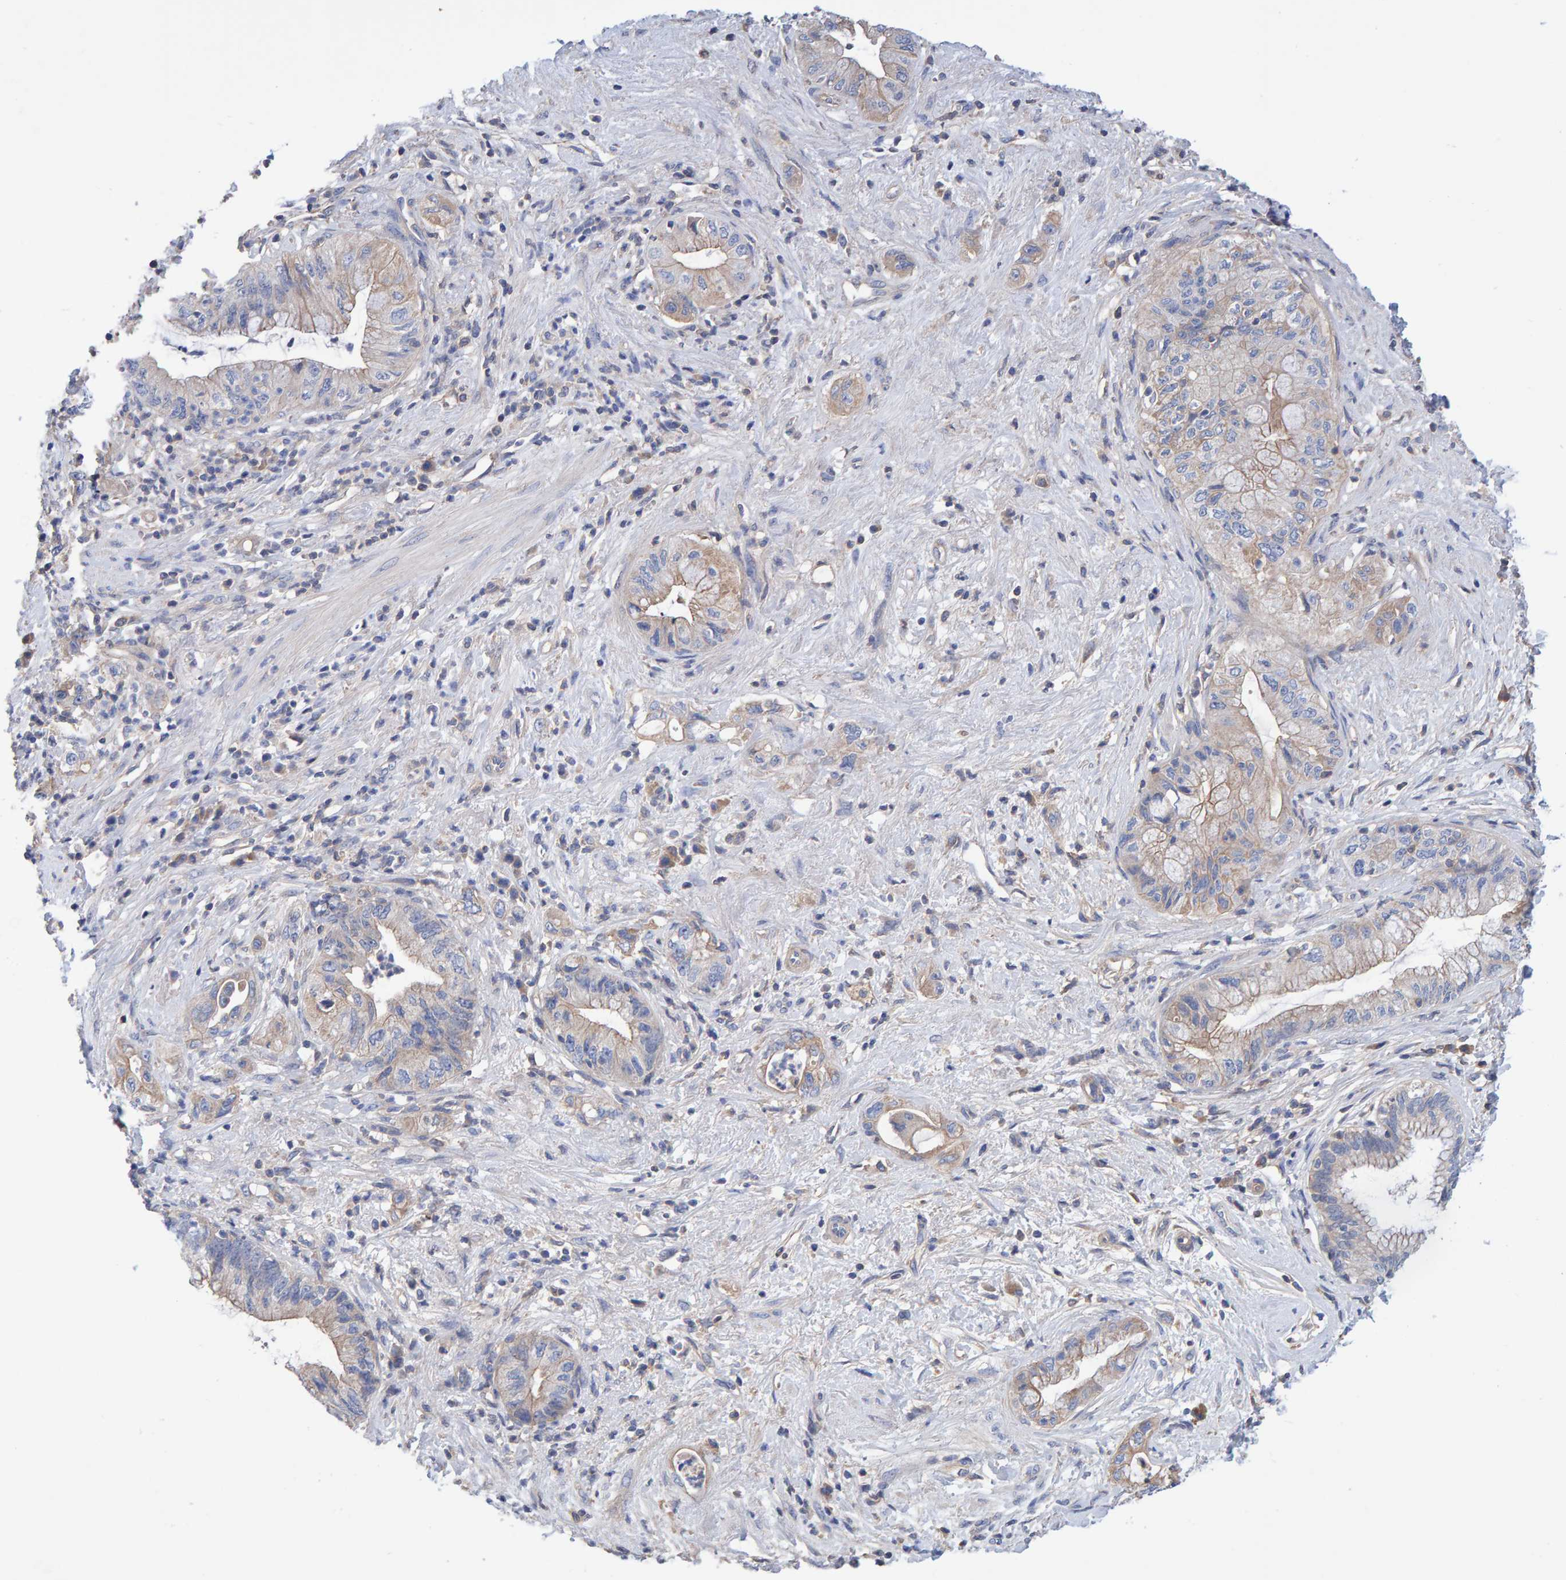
{"staining": {"intensity": "weak", "quantity": "25%-75%", "location": "cytoplasmic/membranous"}, "tissue": "pancreatic cancer", "cell_type": "Tumor cells", "image_type": "cancer", "snomed": [{"axis": "morphology", "description": "Adenocarcinoma, NOS"}, {"axis": "topography", "description": "Pancreas"}], "caption": "Approximately 25%-75% of tumor cells in pancreatic adenocarcinoma show weak cytoplasmic/membranous protein positivity as visualized by brown immunohistochemical staining.", "gene": "EFR3A", "patient": {"sex": "female", "age": 73}}